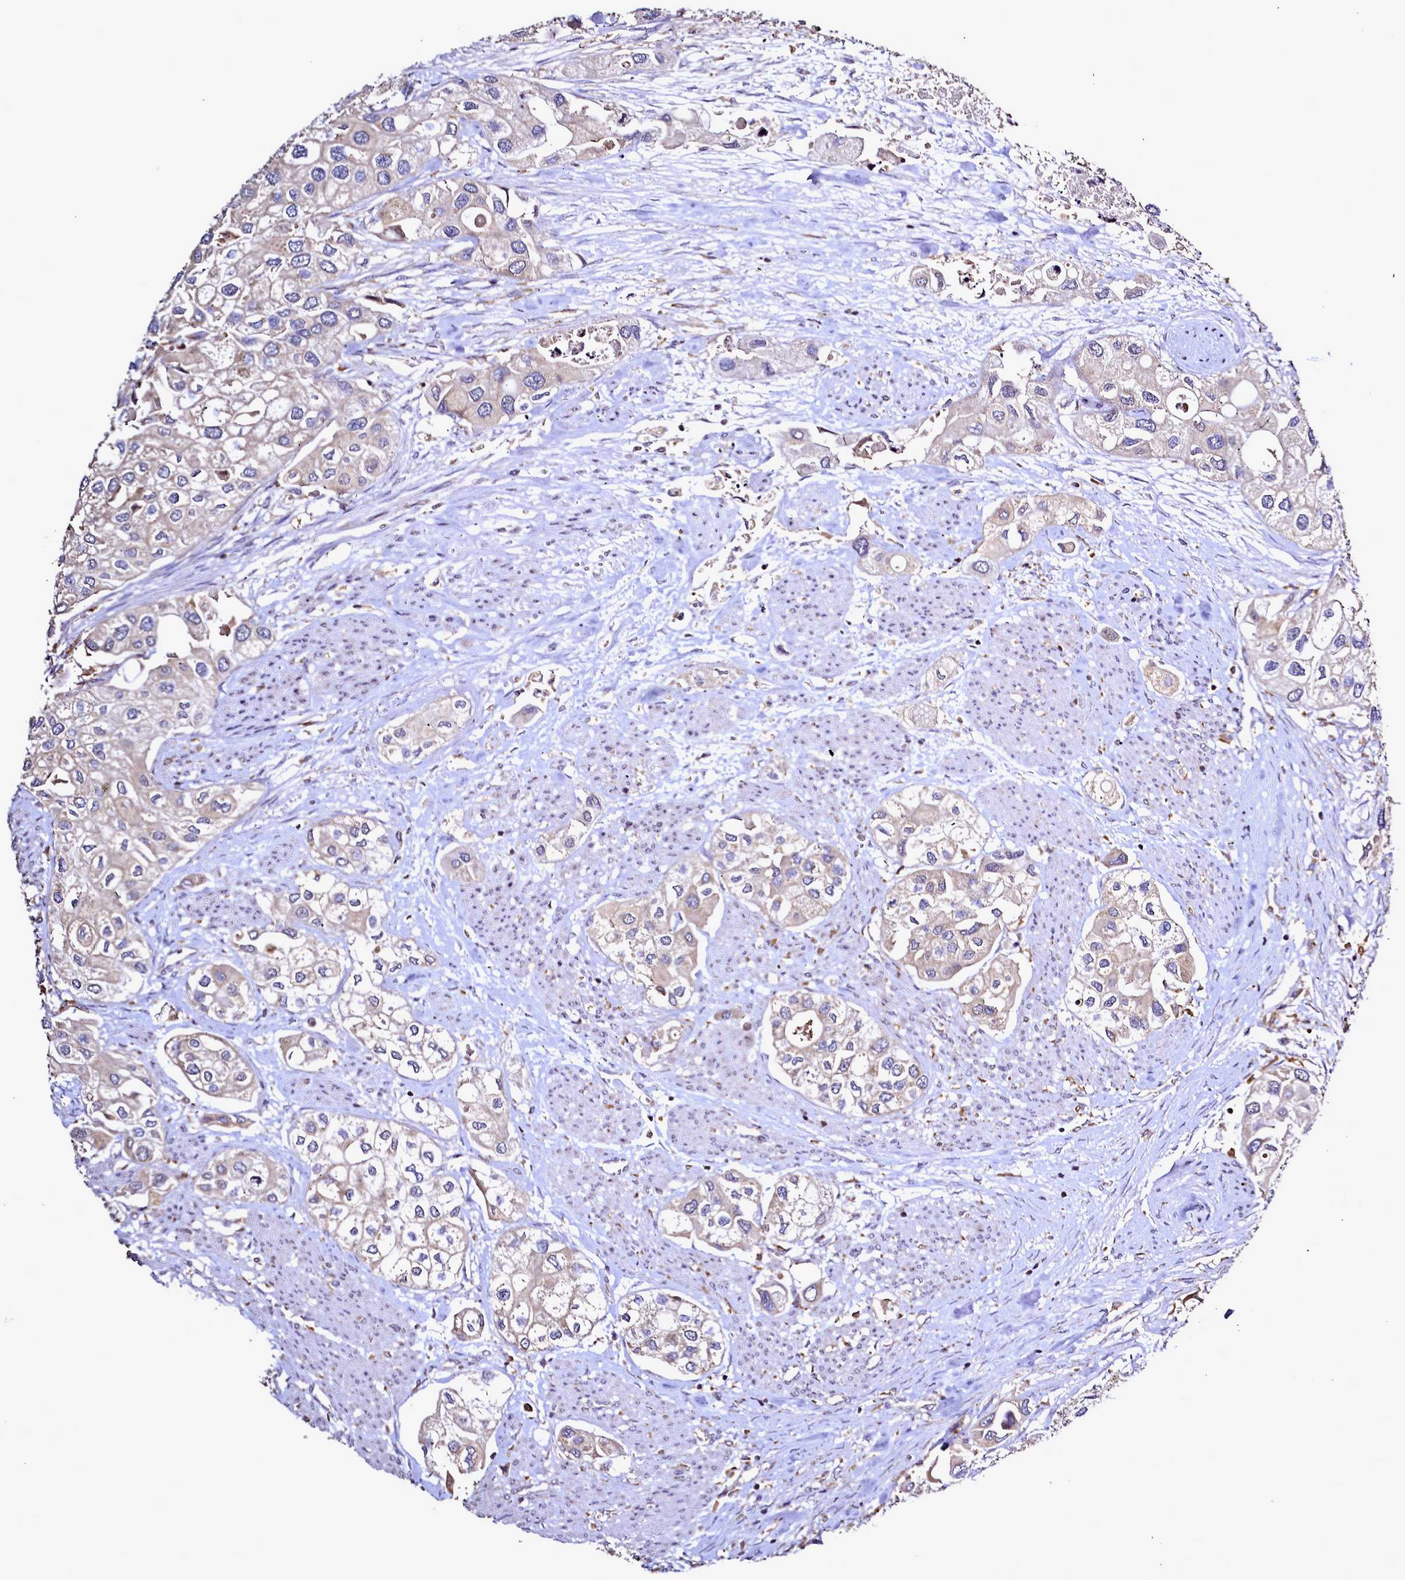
{"staining": {"intensity": "negative", "quantity": "none", "location": "none"}, "tissue": "urothelial cancer", "cell_type": "Tumor cells", "image_type": "cancer", "snomed": [{"axis": "morphology", "description": "Urothelial carcinoma, High grade"}, {"axis": "topography", "description": "Urinary bladder"}], "caption": "Immunohistochemistry (IHC) image of human urothelial carcinoma (high-grade) stained for a protein (brown), which shows no expression in tumor cells. (Brightfield microscopy of DAB (3,3'-diaminobenzidine) immunohistochemistry (IHC) at high magnification).", "gene": "NCKAP1L", "patient": {"sex": "male", "age": 64}}